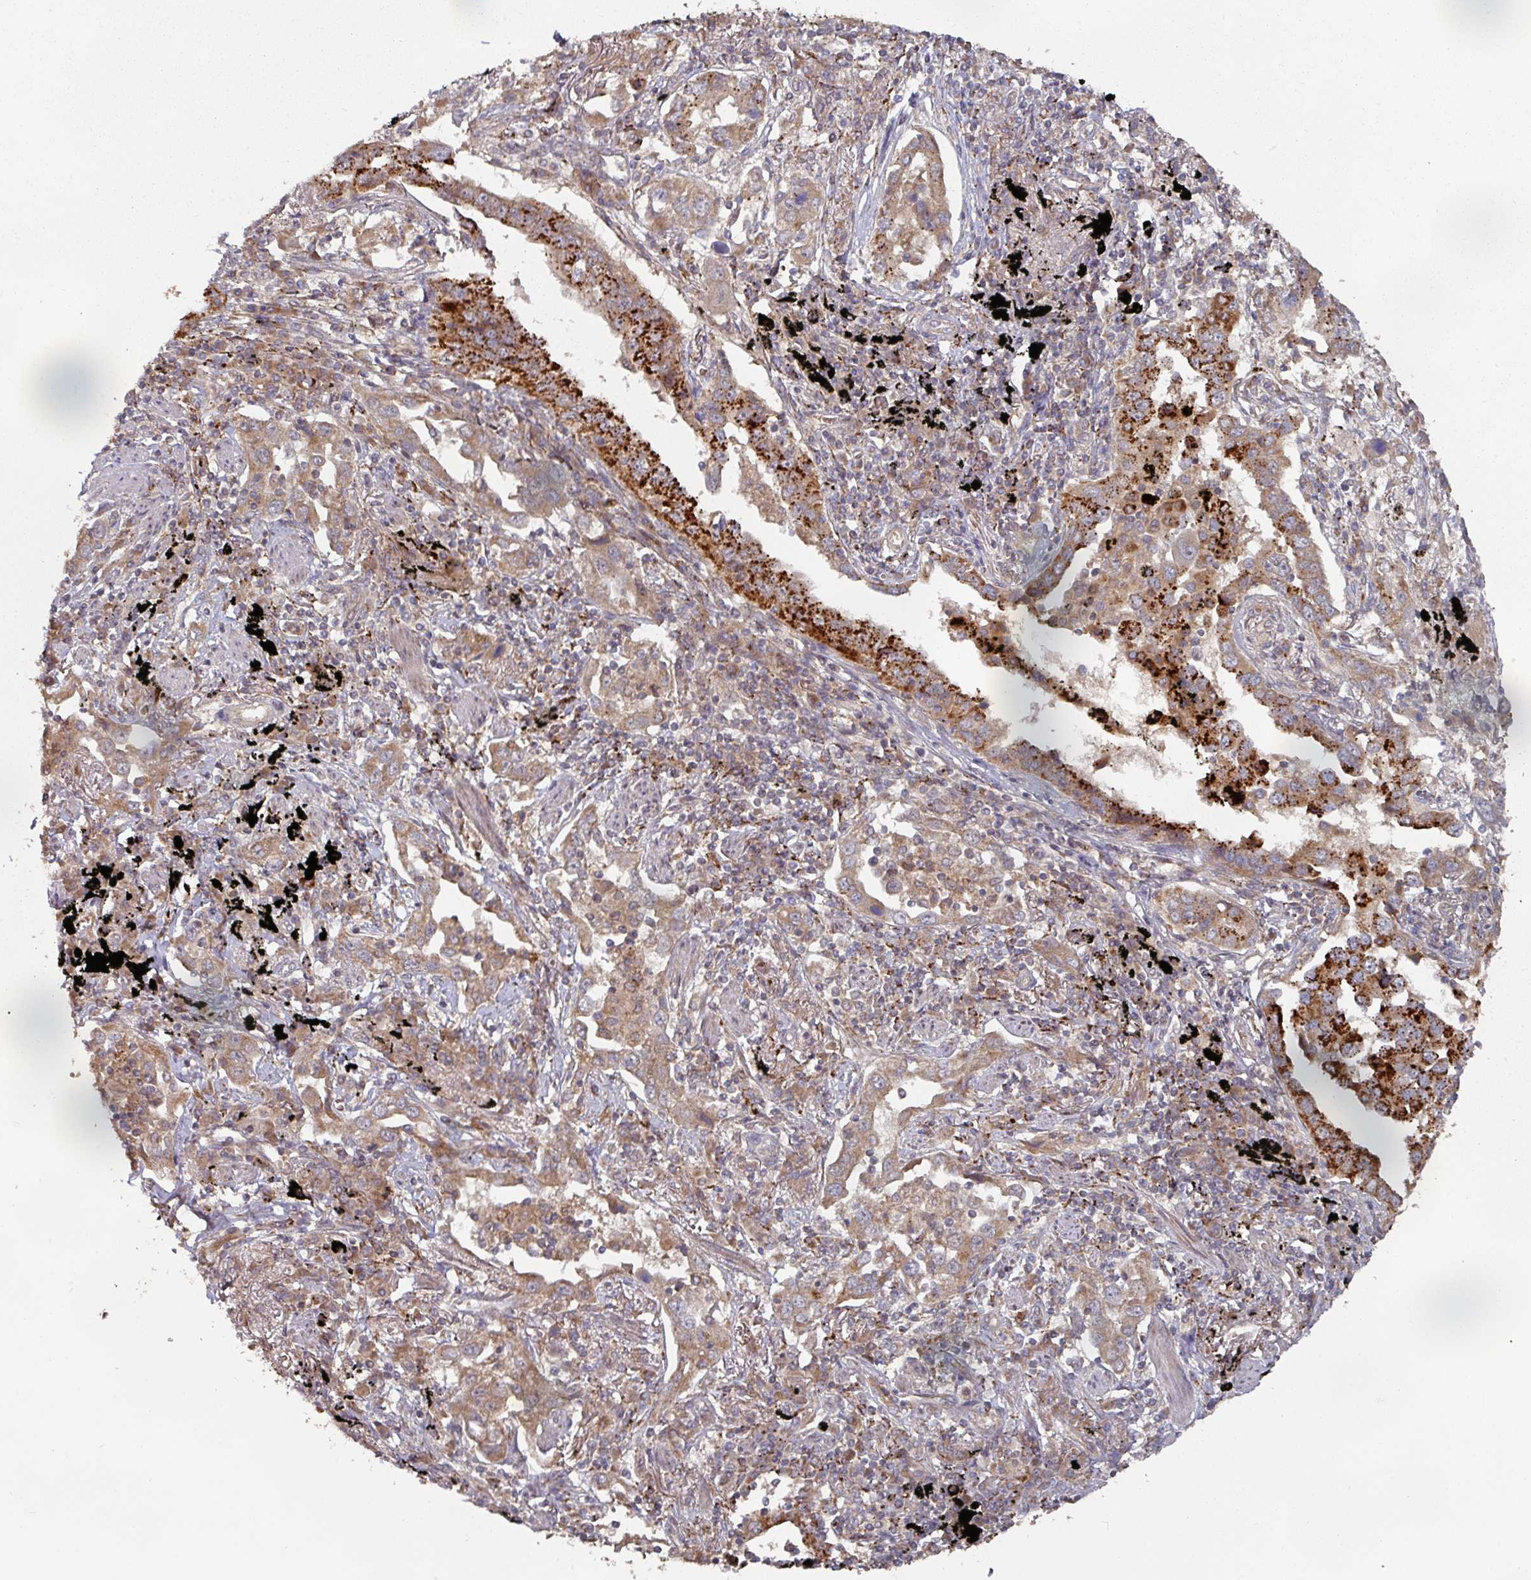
{"staining": {"intensity": "strong", "quantity": "25%-75%", "location": "cytoplasmic/membranous"}, "tissue": "lung cancer", "cell_type": "Tumor cells", "image_type": "cancer", "snomed": [{"axis": "morphology", "description": "Adenocarcinoma, NOS"}, {"axis": "topography", "description": "Lung"}], "caption": "DAB immunohistochemical staining of adenocarcinoma (lung) reveals strong cytoplasmic/membranous protein positivity in about 25%-75% of tumor cells. (Stains: DAB (3,3'-diaminobenzidine) in brown, nuclei in blue, Microscopy: brightfield microscopy at high magnification).", "gene": "DNAJC7", "patient": {"sex": "male", "age": 67}}